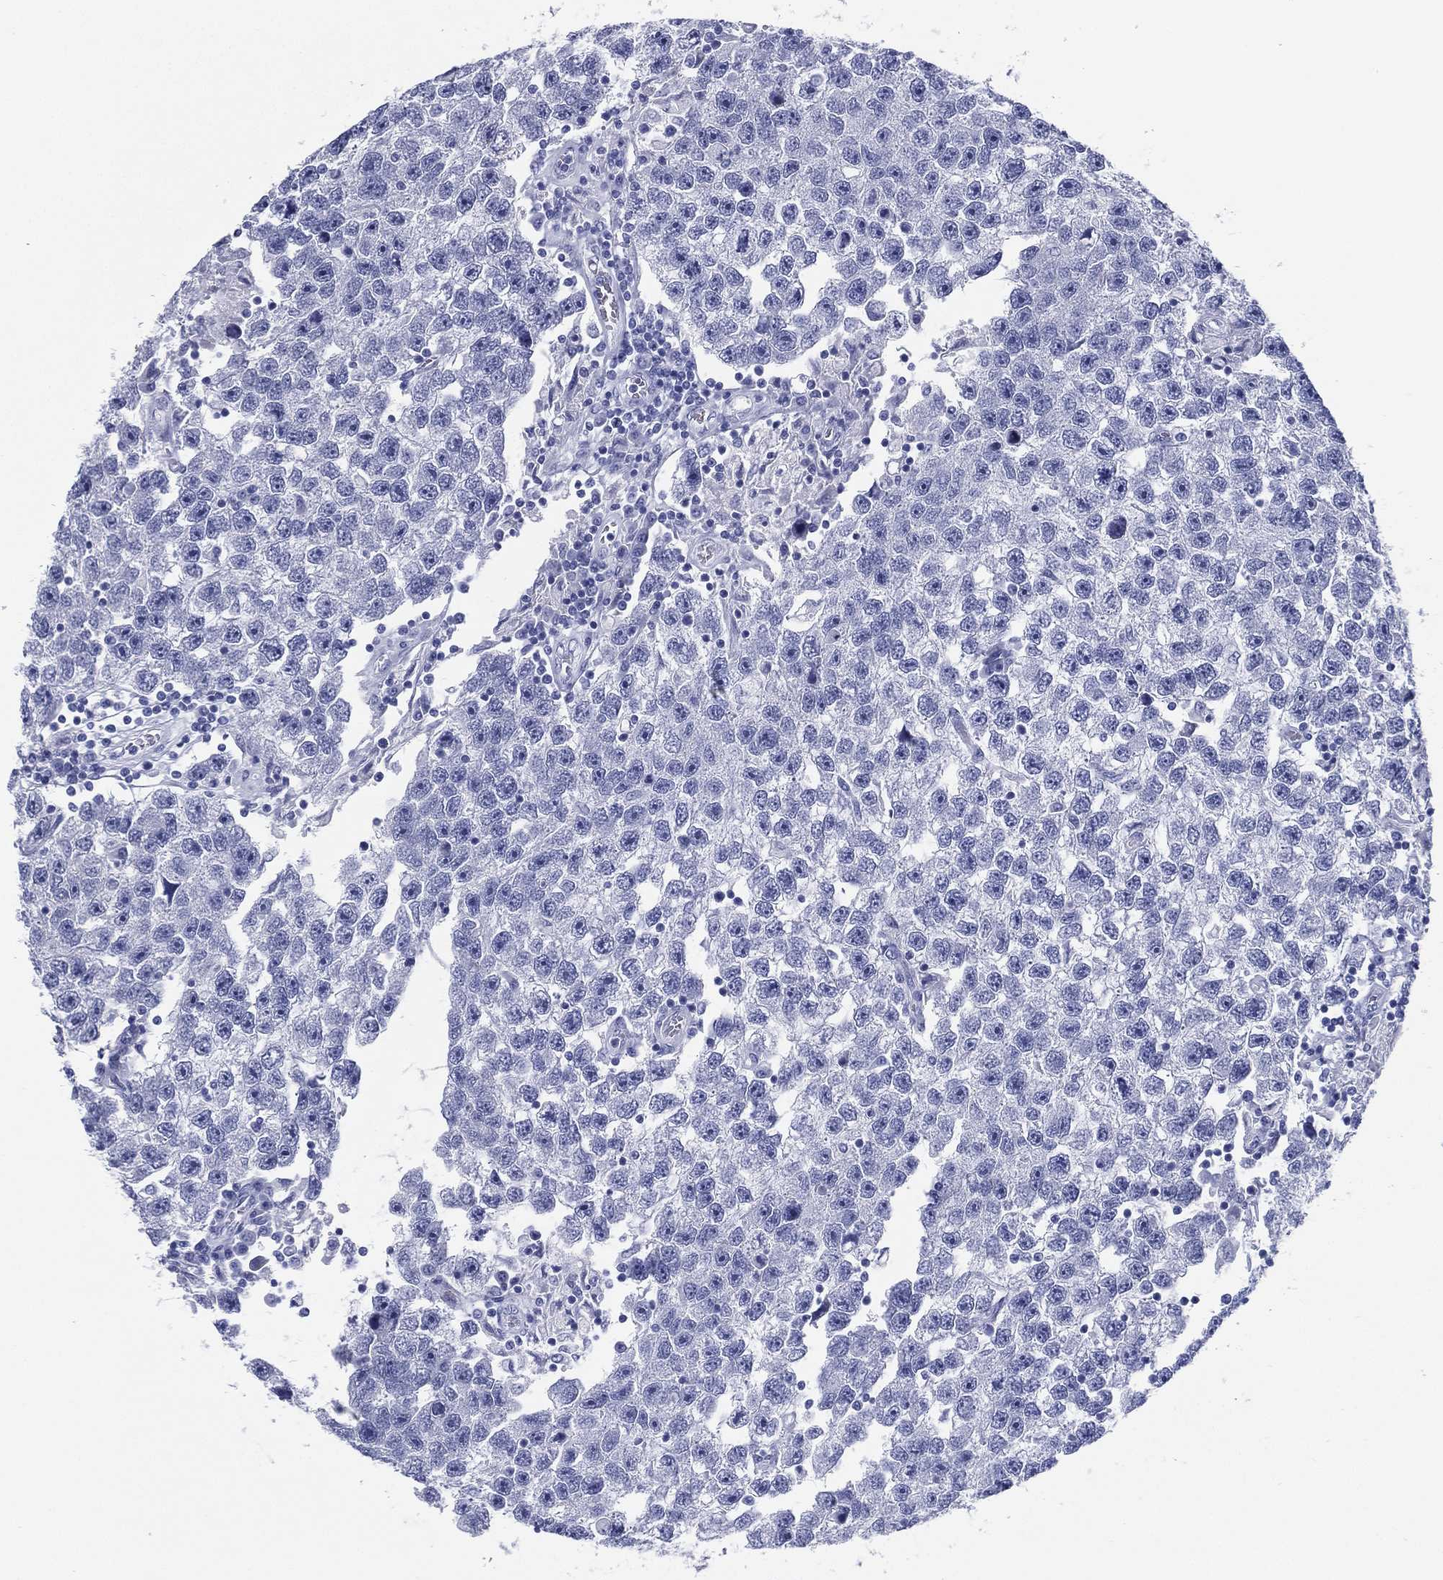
{"staining": {"intensity": "negative", "quantity": "none", "location": "none"}, "tissue": "testis cancer", "cell_type": "Tumor cells", "image_type": "cancer", "snomed": [{"axis": "morphology", "description": "Seminoma, NOS"}, {"axis": "topography", "description": "Testis"}], "caption": "IHC image of testis cancer (seminoma) stained for a protein (brown), which demonstrates no expression in tumor cells.", "gene": "RSPH4A", "patient": {"sex": "male", "age": 26}}